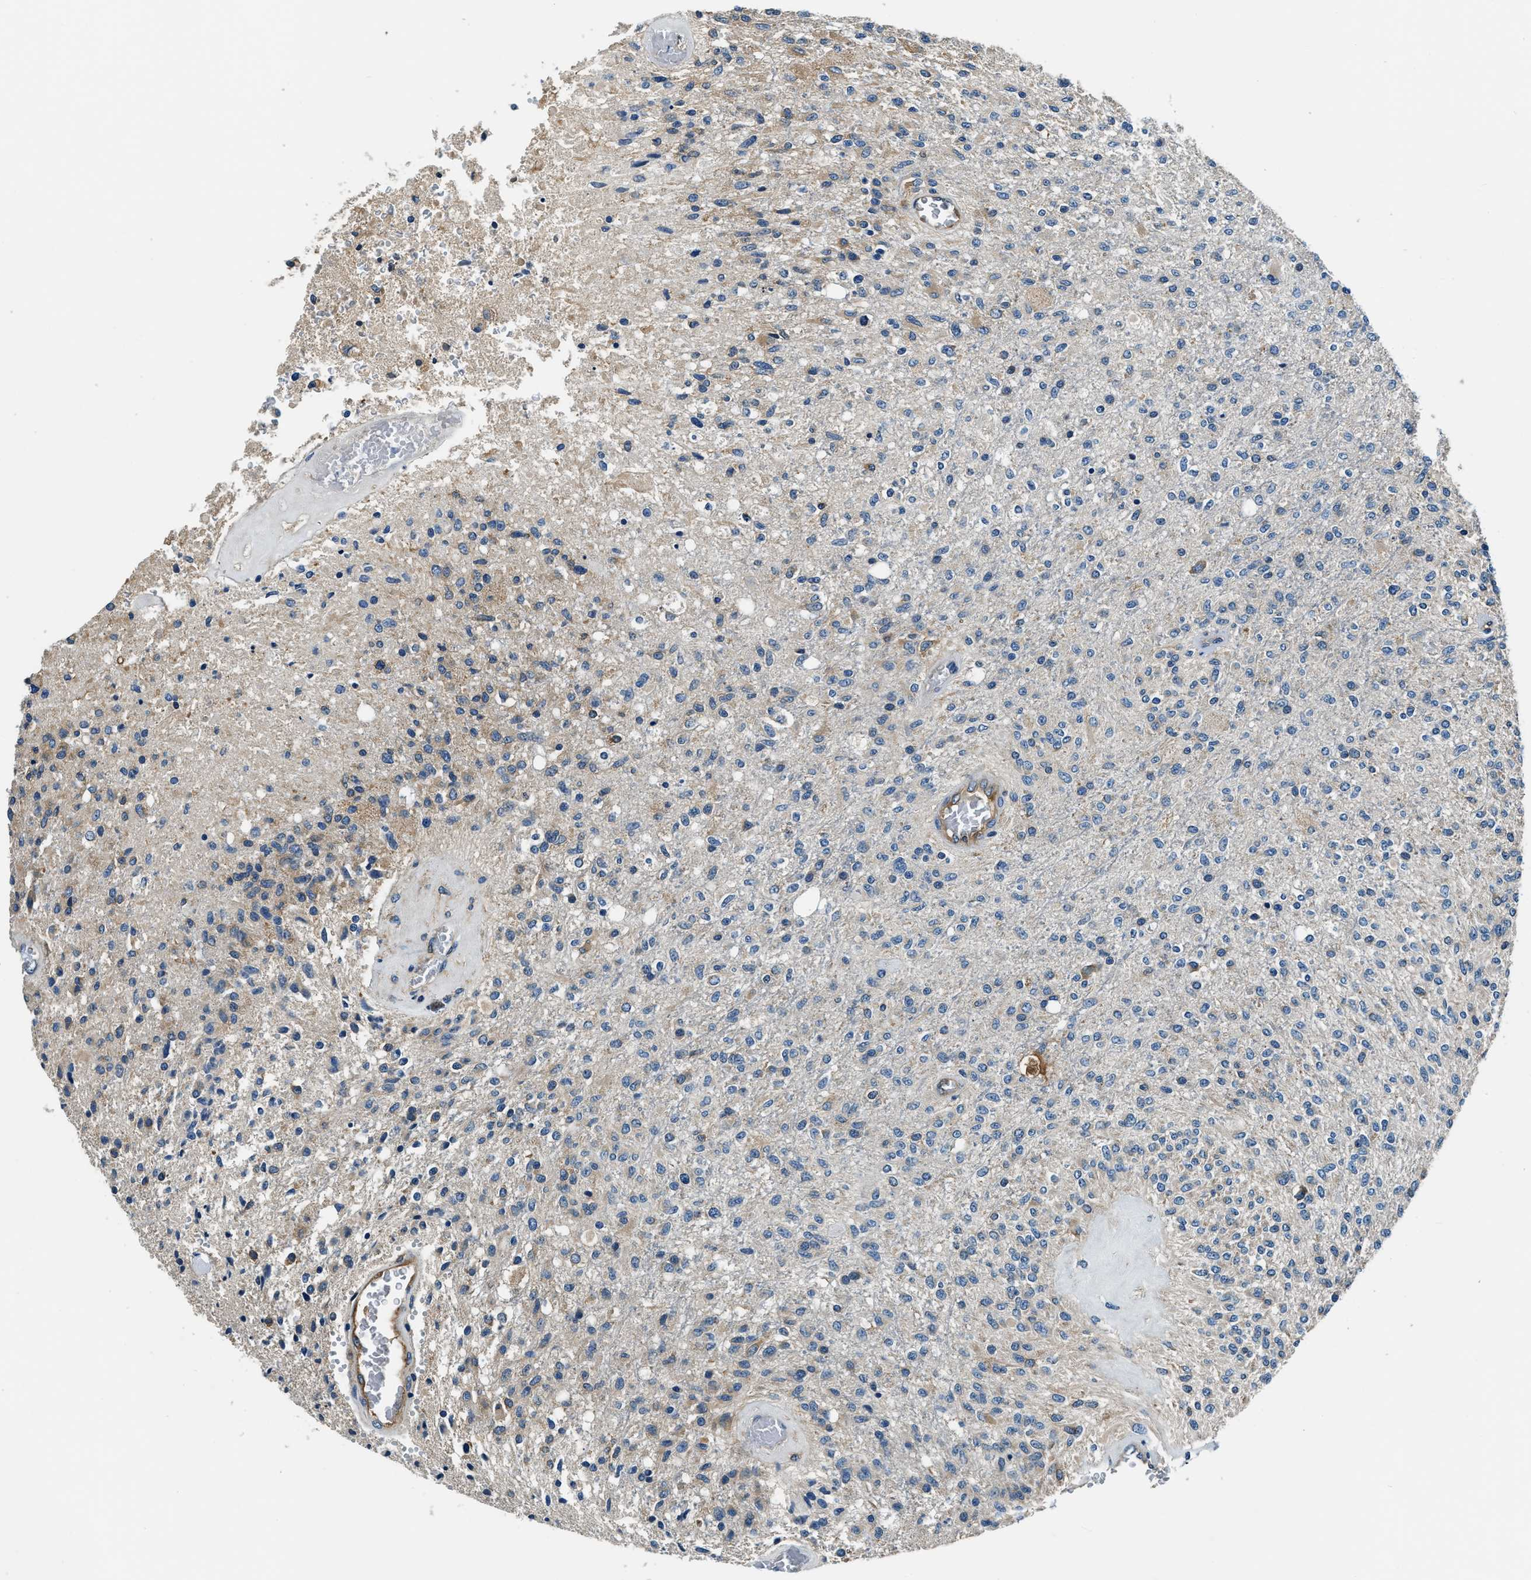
{"staining": {"intensity": "negative", "quantity": "none", "location": "none"}, "tissue": "glioma", "cell_type": "Tumor cells", "image_type": "cancer", "snomed": [{"axis": "morphology", "description": "Normal tissue, NOS"}, {"axis": "morphology", "description": "Glioma, malignant, High grade"}, {"axis": "topography", "description": "Cerebral cortex"}], "caption": "An immunohistochemistry image of malignant high-grade glioma is shown. There is no staining in tumor cells of malignant high-grade glioma. Brightfield microscopy of immunohistochemistry (IHC) stained with DAB (brown) and hematoxylin (blue), captured at high magnification.", "gene": "EEA1", "patient": {"sex": "male", "age": 77}}